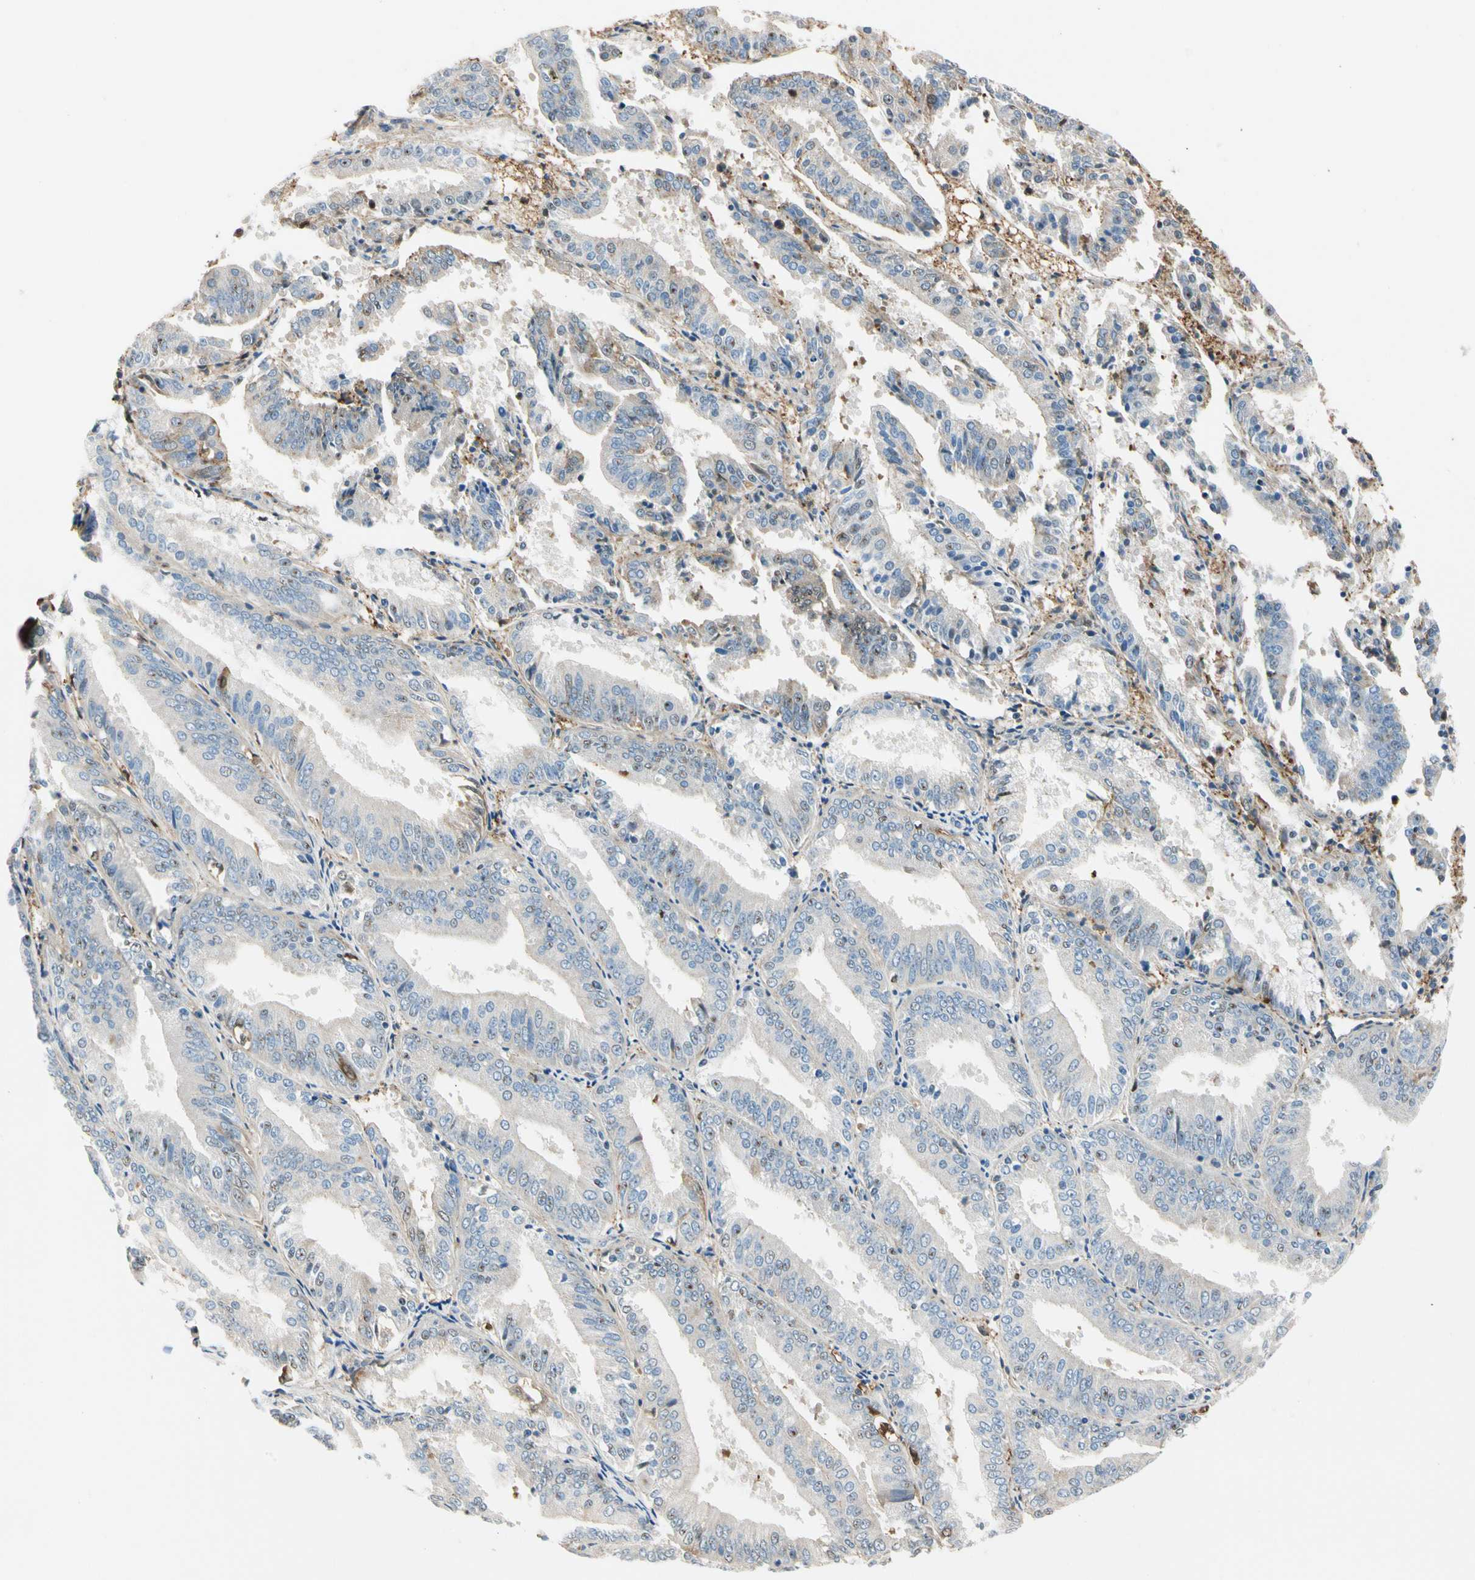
{"staining": {"intensity": "moderate", "quantity": "<25%", "location": "cytoplasmic/membranous,nuclear"}, "tissue": "endometrial cancer", "cell_type": "Tumor cells", "image_type": "cancer", "snomed": [{"axis": "morphology", "description": "Adenocarcinoma, NOS"}, {"axis": "topography", "description": "Endometrium"}], "caption": "A histopathology image of endometrial adenocarcinoma stained for a protein exhibits moderate cytoplasmic/membranous and nuclear brown staining in tumor cells.", "gene": "LAMB3", "patient": {"sex": "female", "age": 63}}